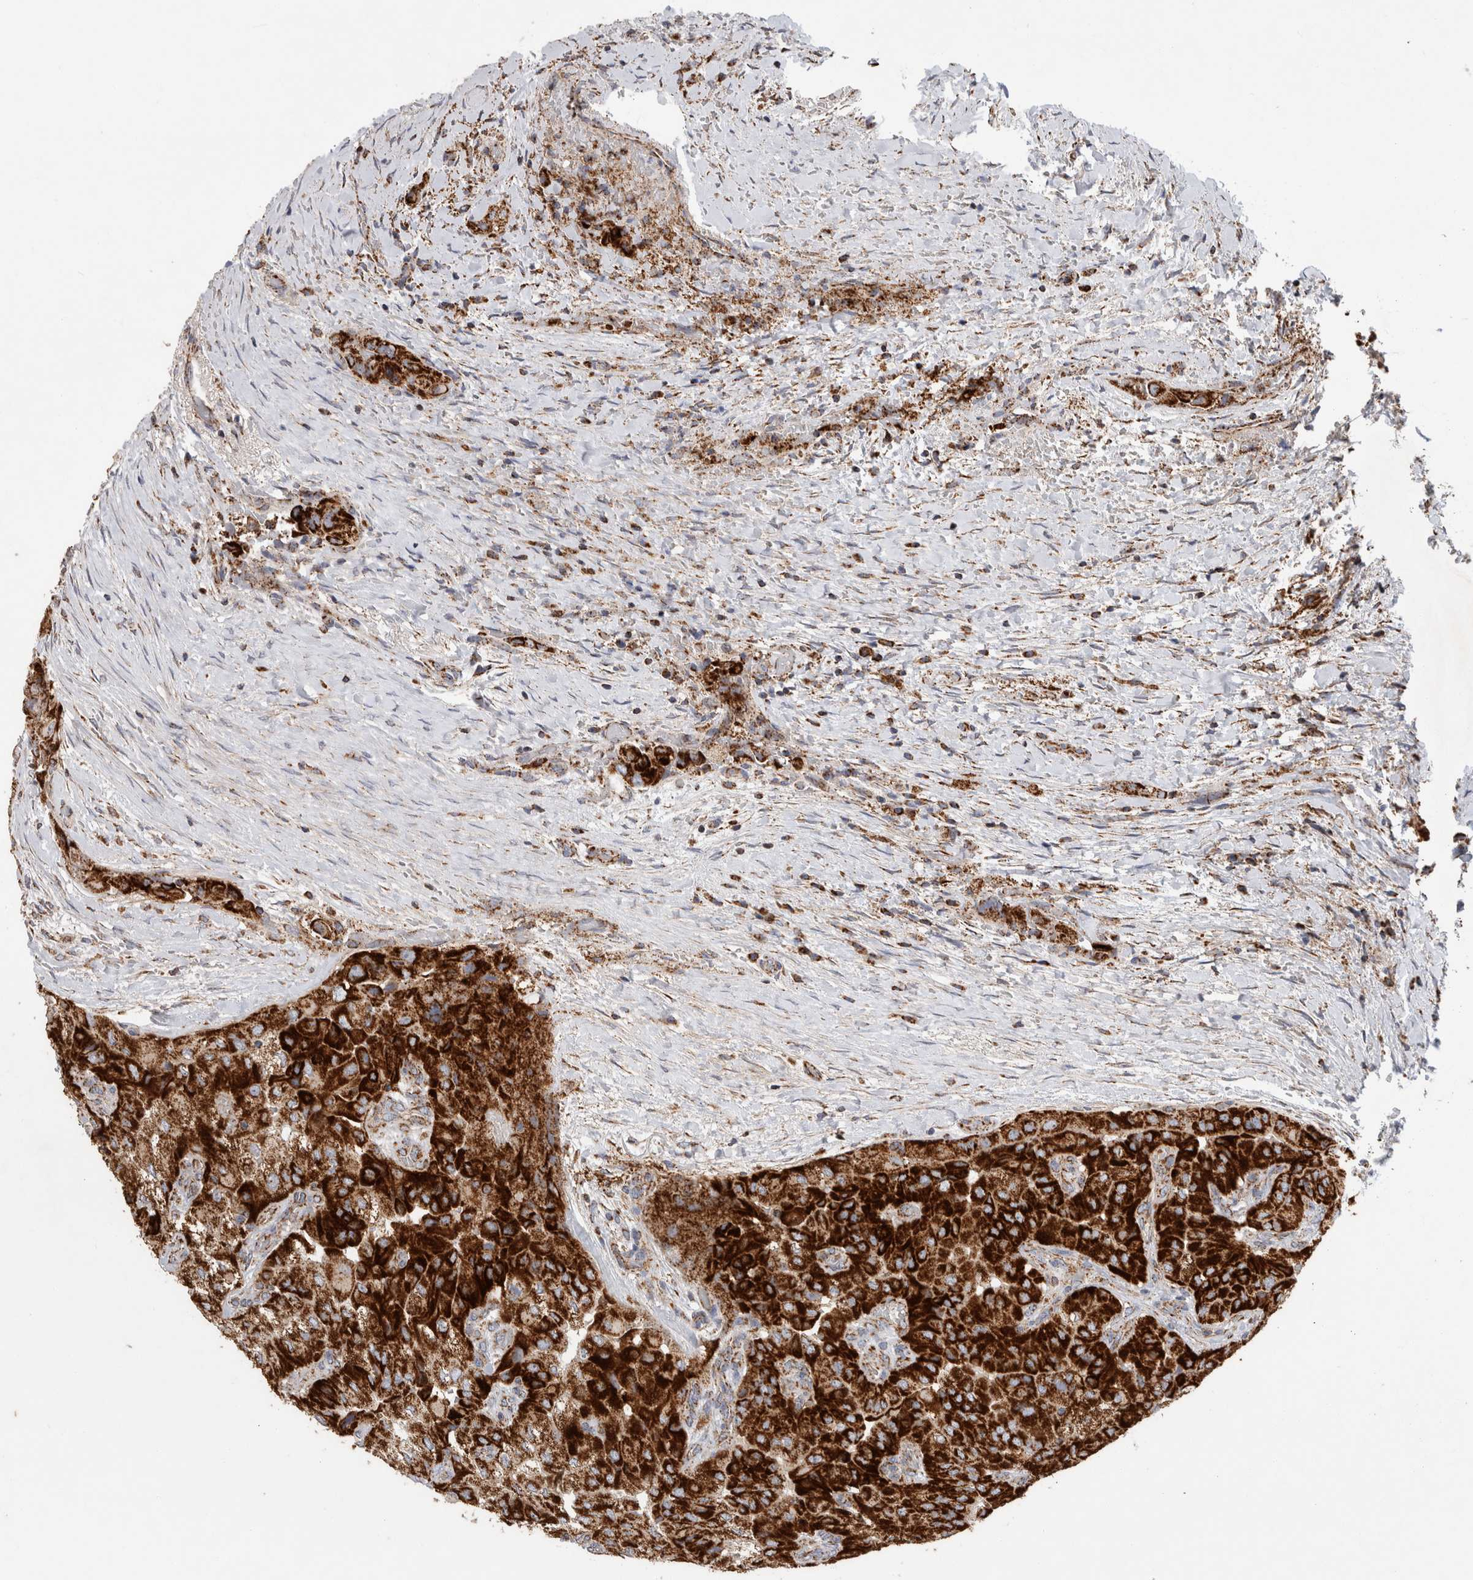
{"staining": {"intensity": "strong", "quantity": ">75%", "location": "cytoplasmic/membranous"}, "tissue": "thyroid cancer", "cell_type": "Tumor cells", "image_type": "cancer", "snomed": [{"axis": "morphology", "description": "Papillary adenocarcinoma, NOS"}, {"axis": "topography", "description": "Thyroid gland"}], "caption": "Human papillary adenocarcinoma (thyroid) stained with a protein marker shows strong staining in tumor cells.", "gene": "IARS2", "patient": {"sex": "female", "age": 59}}